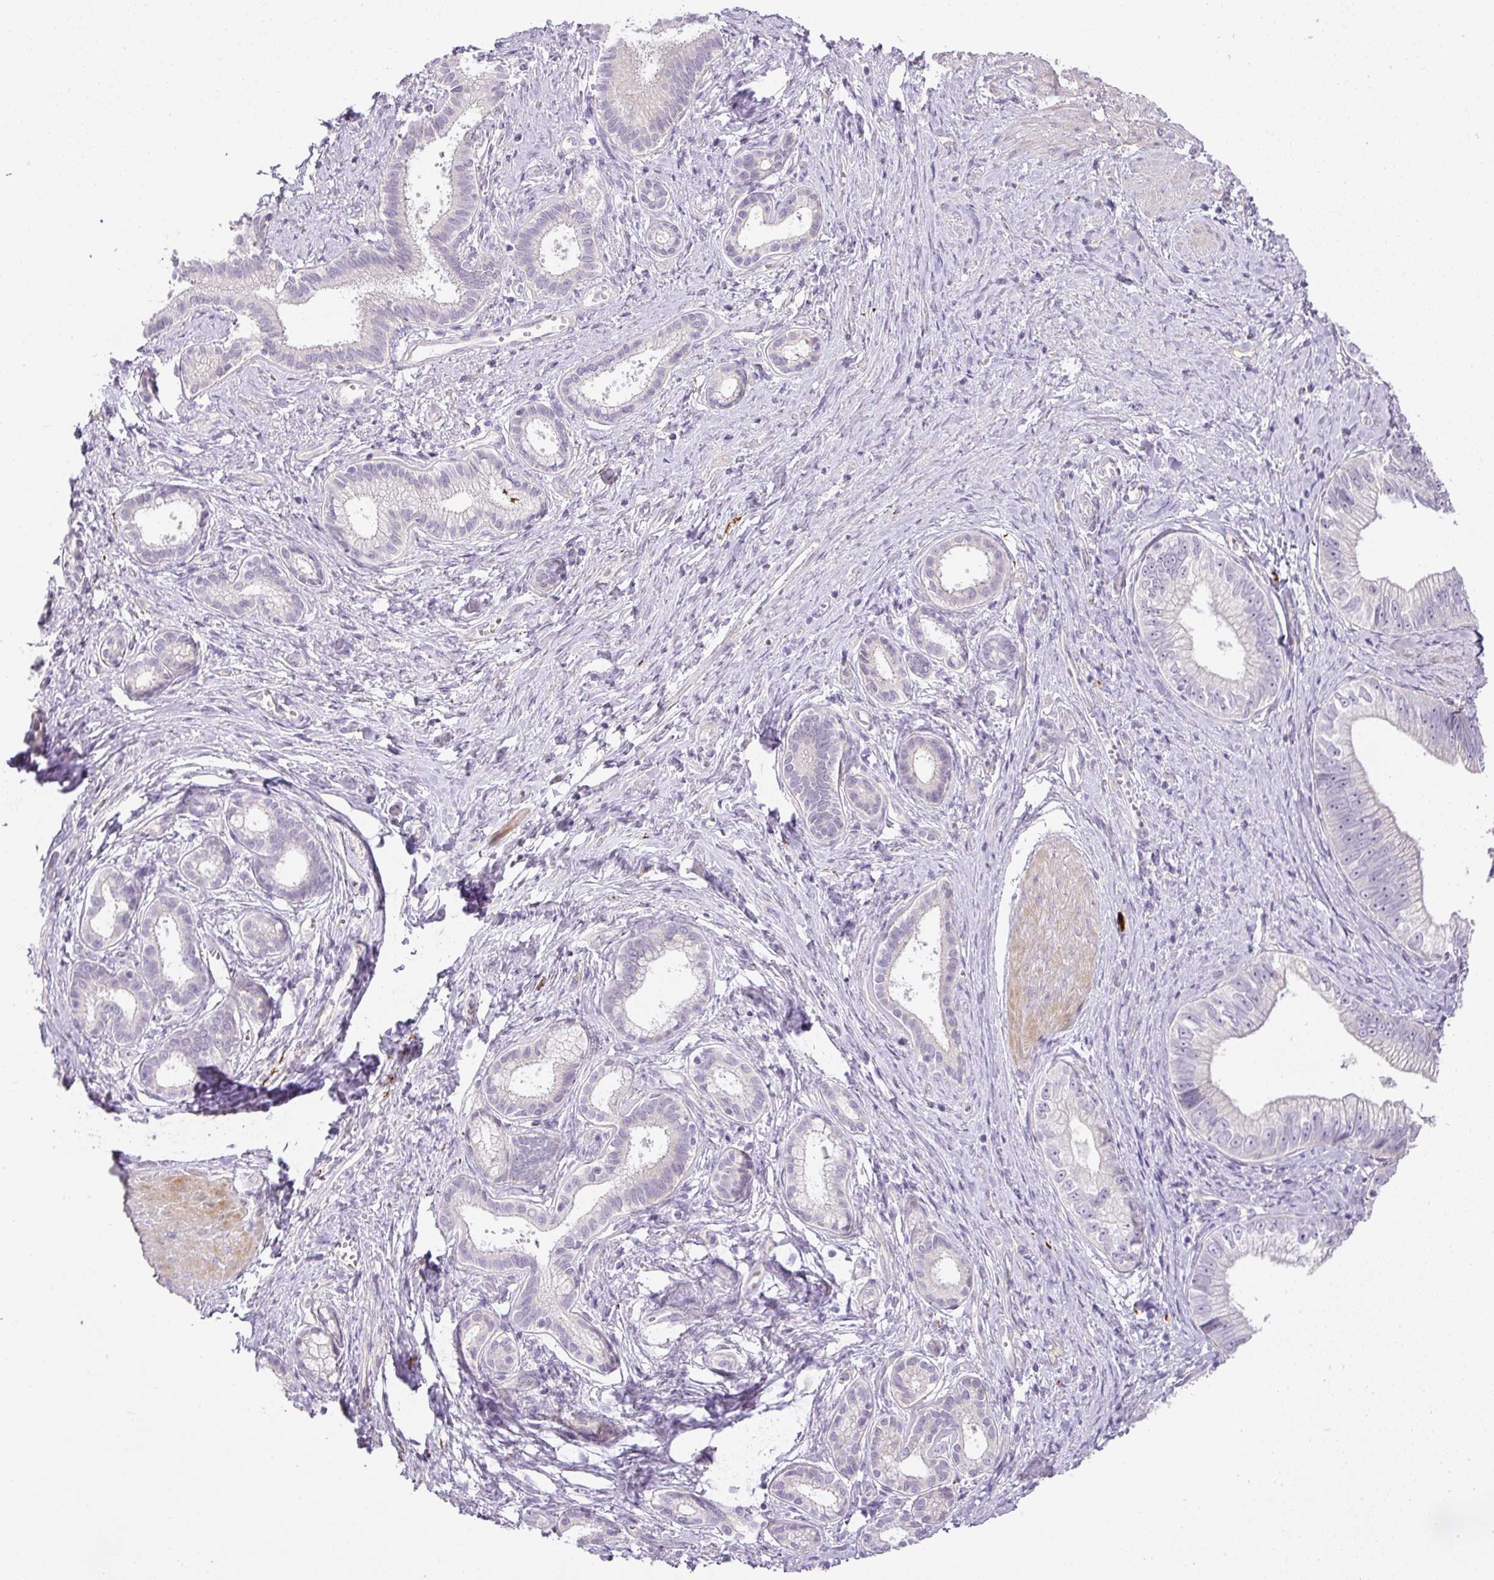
{"staining": {"intensity": "negative", "quantity": "none", "location": "none"}, "tissue": "pancreatic cancer", "cell_type": "Tumor cells", "image_type": "cancer", "snomed": [{"axis": "morphology", "description": "Adenocarcinoma, NOS"}, {"axis": "topography", "description": "Pancreas"}], "caption": "The histopathology image exhibits no significant staining in tumor cells of adenocarcinoma (pancreatic).", "gene": "RAX2", "patient": {"sex": "male", "age": 70}}